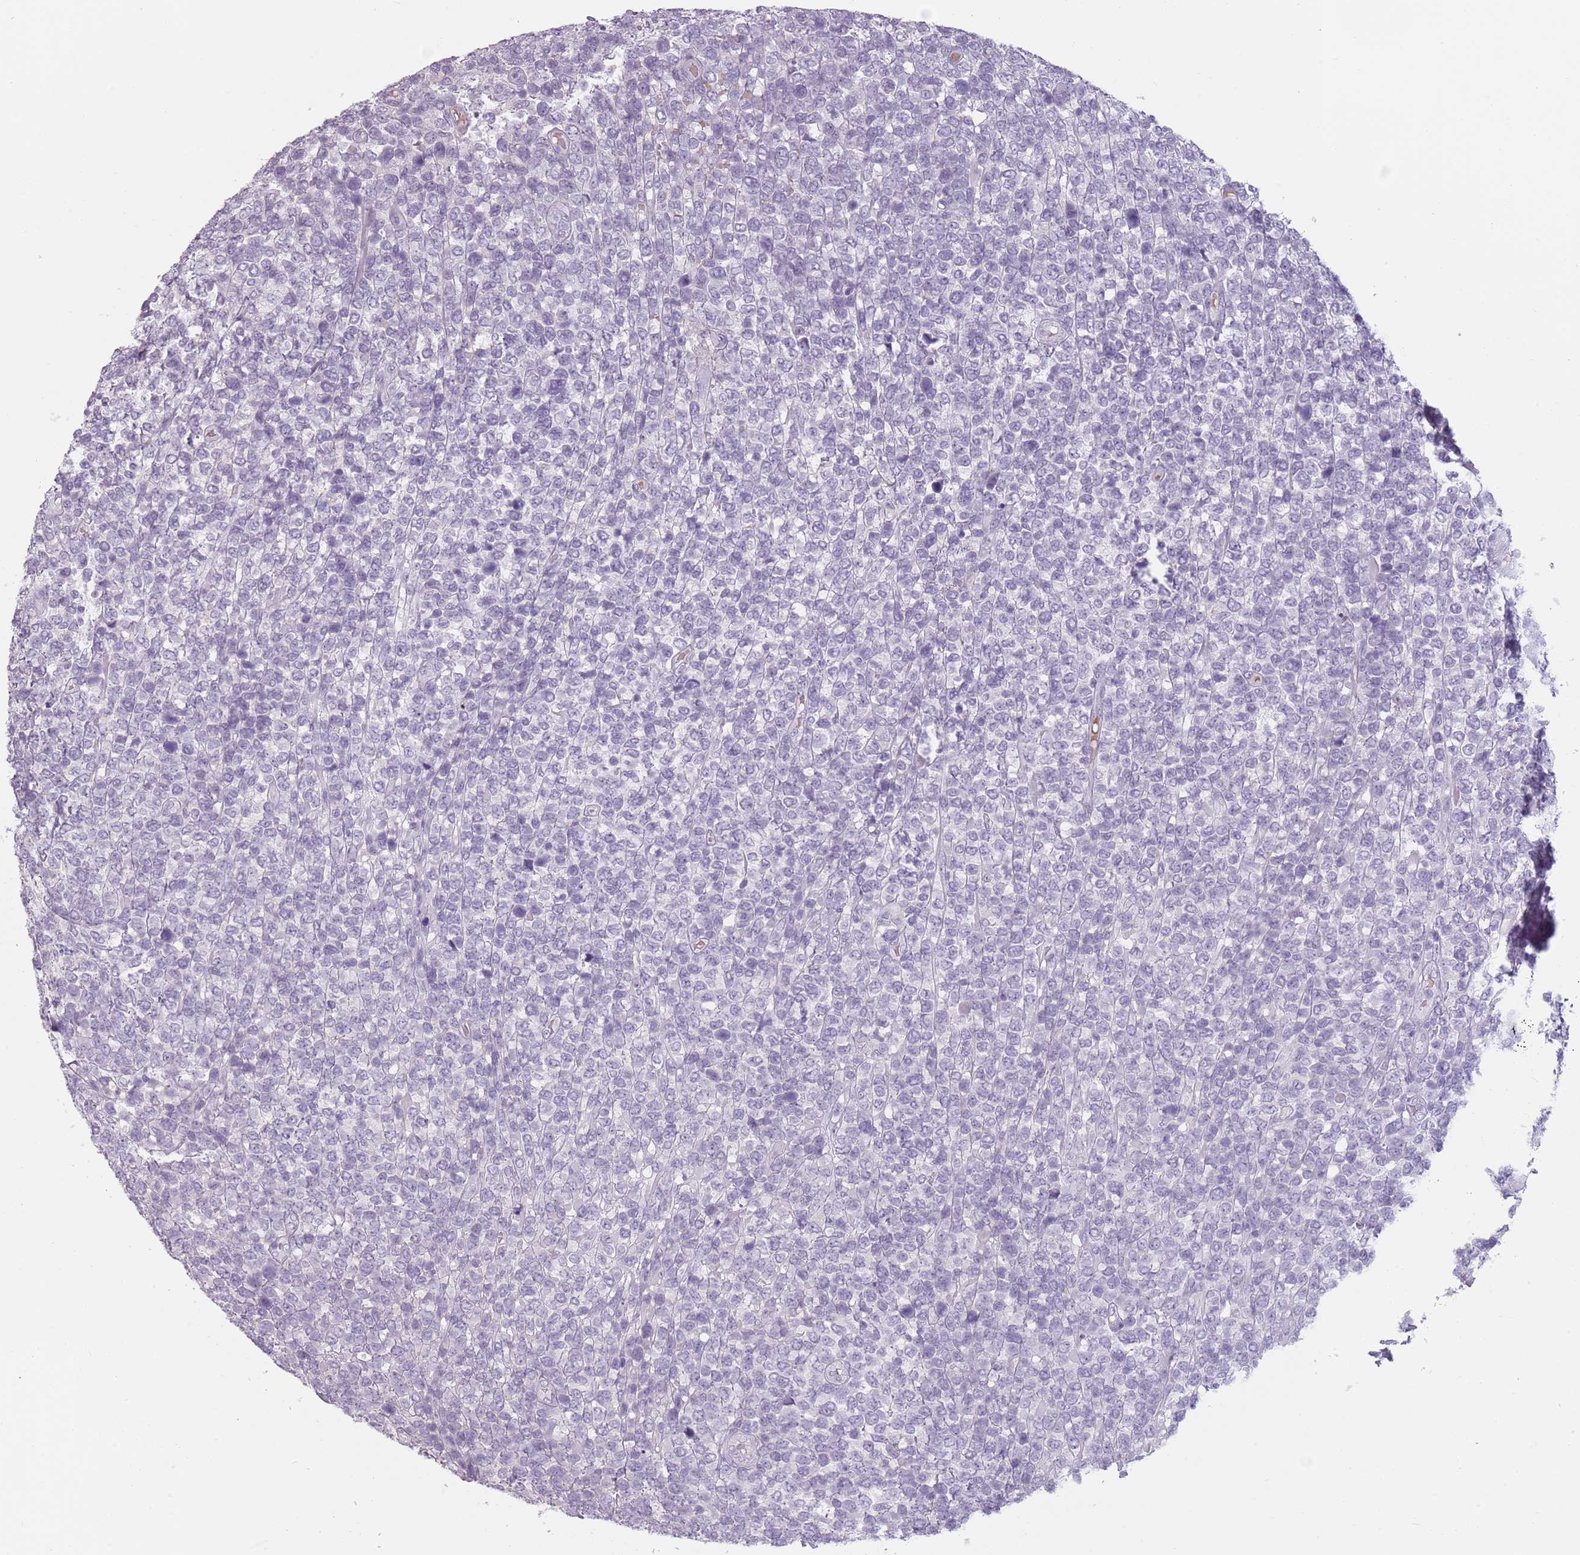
{"staining": {"intensity": "negative", "quantity": "none", "location": "none"}, "tissue": "lymphoma", "cell_type": "Tumor cells", "image_type": "cancer", "snomed": [{"axis": "morphology", "description": "Malignant lymphoma, non-Hodgkin's type, High grade"}, {"axis": "topography", "description": "Soft tissue"}], "caption": "Photomicrograph shows no significant protein positivity in tumor cells of high-grade malignant lymphoma, non-Hodgkin's type. Brightfield microscopy of immunohistochemistry (IHC) stained with DAB (brown) and hematoxylin (blue), captured at high magnification.", "gene": "PIEZO1", "patient": {"sex": "female", "age": 56}}